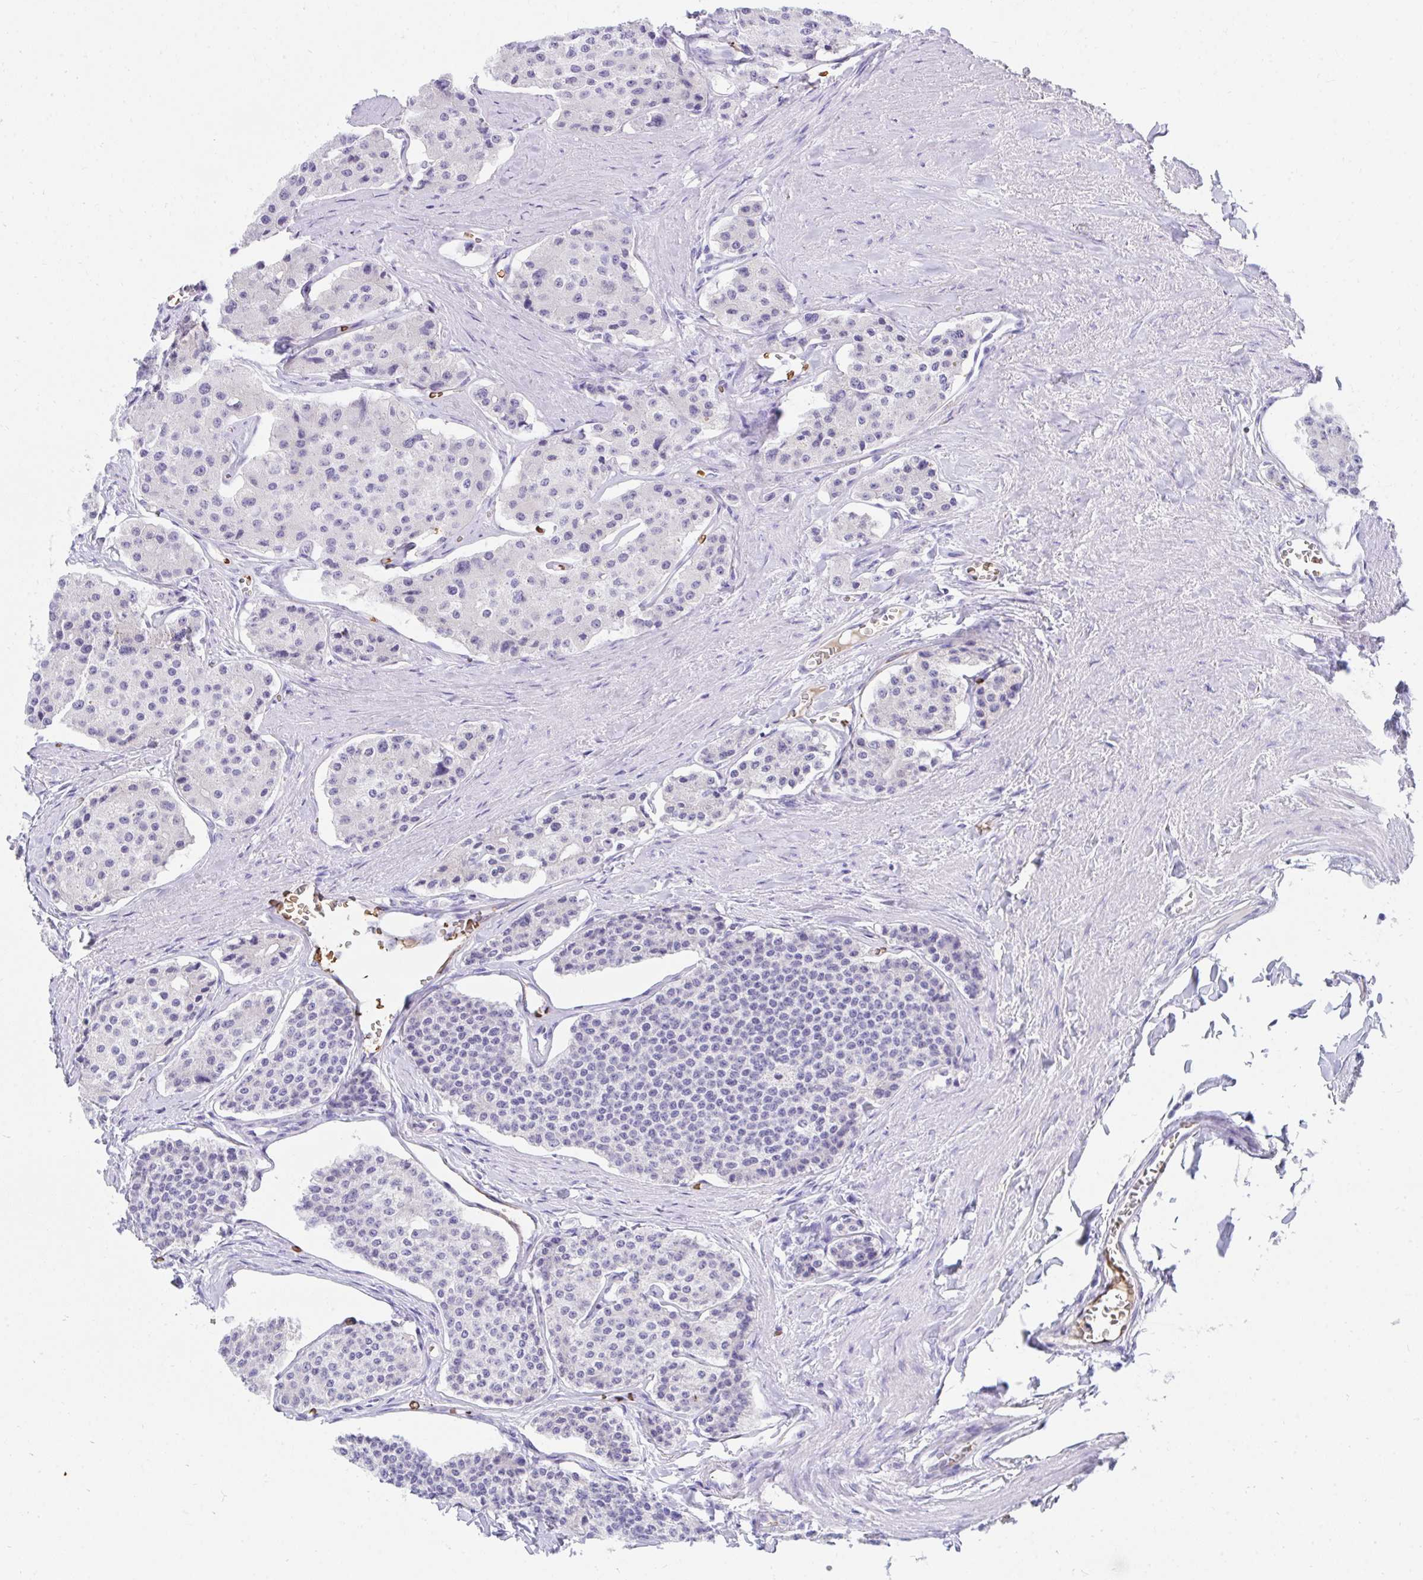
{"staining": {"intensity": "negative", "quantity": "none", "location": "none"}, "tissue": "carcinoid", "cell_type": "Tumor cells", "image_type": "cancer", "snomed": [{"axis": "morphology", "description": "Carcinoid, malignant, NOS"}, {"axis": "topography", "description": "Small intestine"}], "caption": "Tumor cells are negative for protein expression in human carcinoid (malignant).", "gene": "MROH2B", "patient": {"sex": "female", "age": 65}}